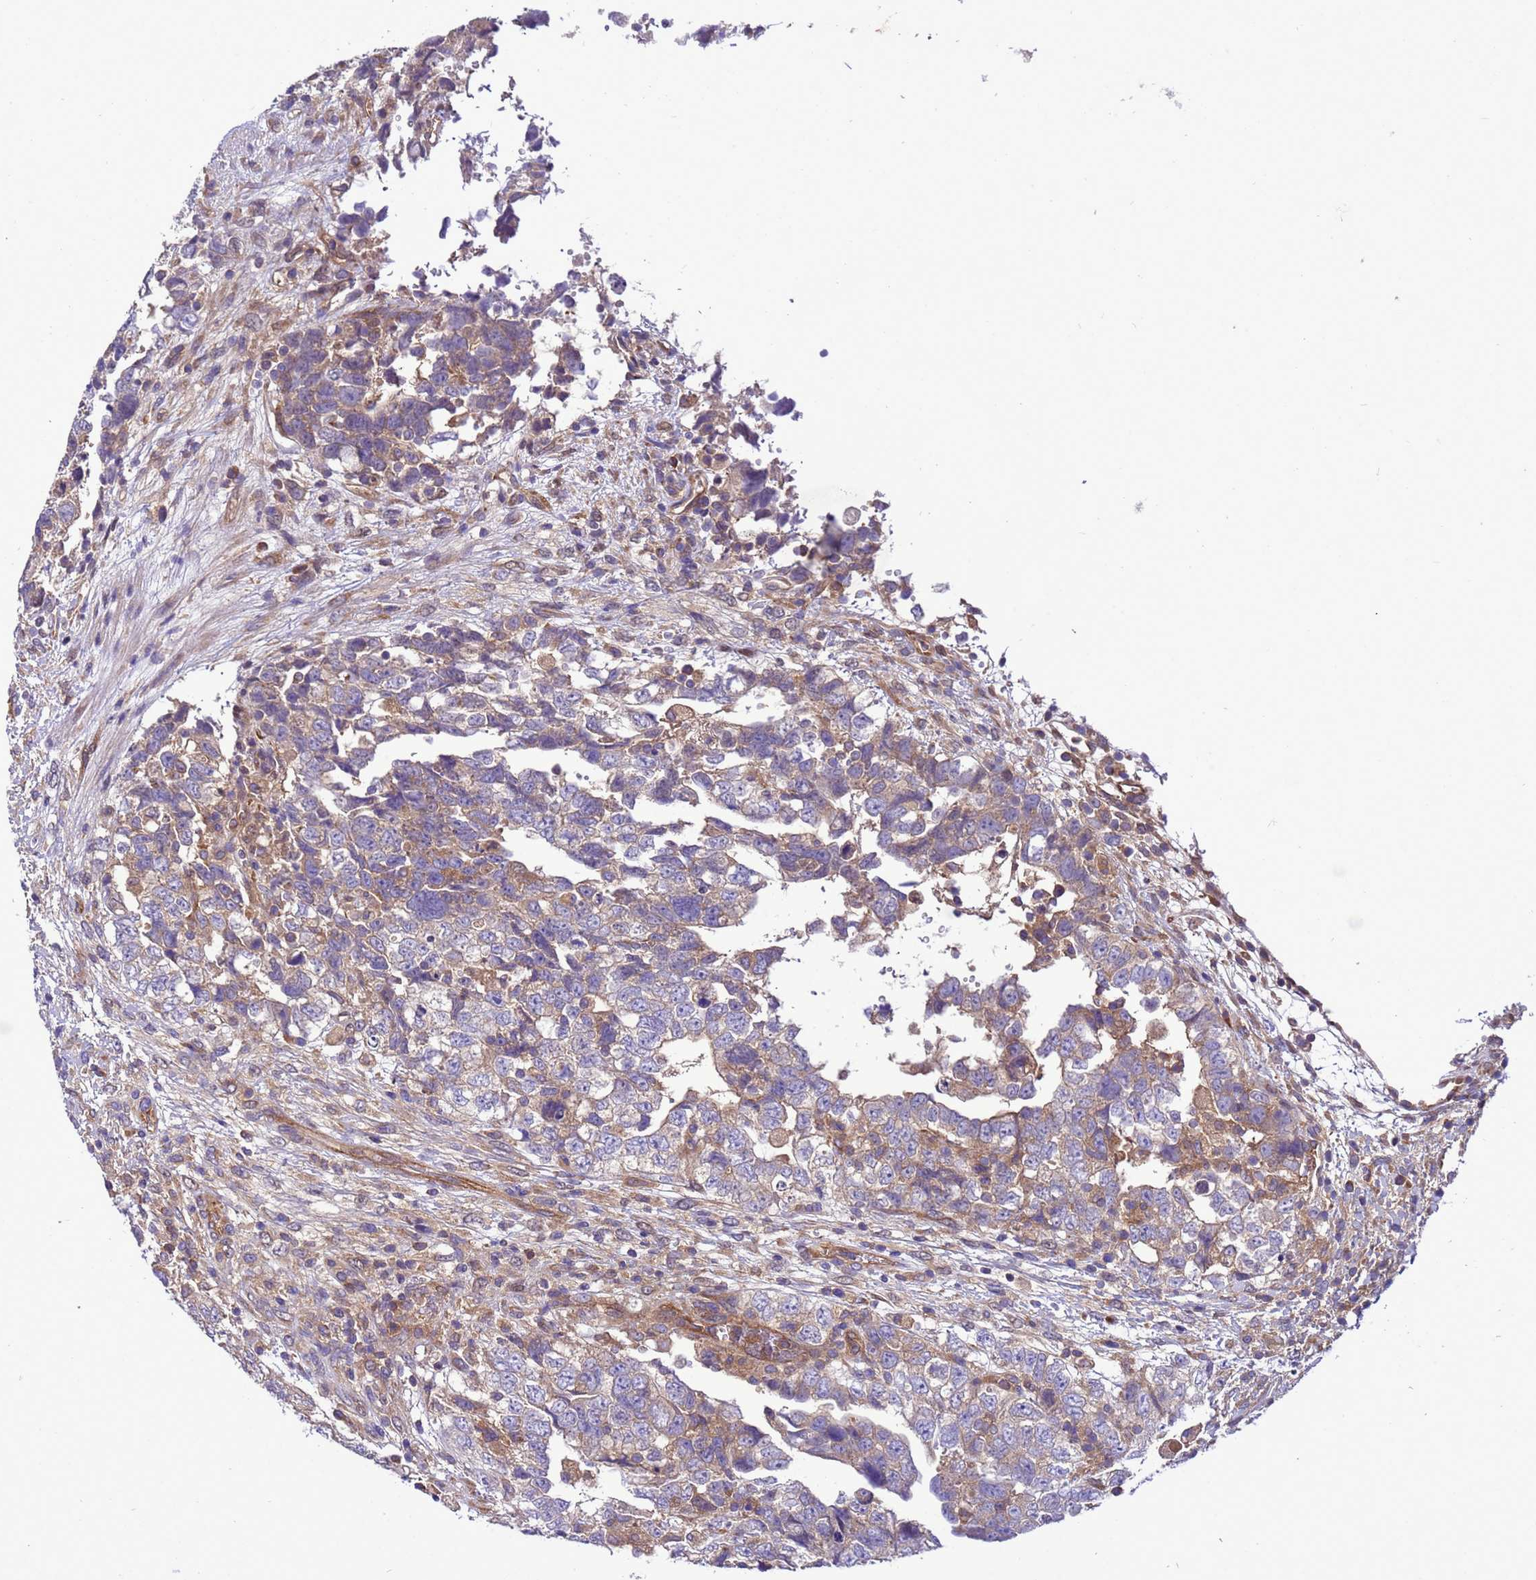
{"staining": {"intensity": "weak", "quantity": "<25%", "location": "cytoplasmic/membranous"}, "tissue": "testis cancer", "cell_type": "Tumor cells", "image_type": "cancer", "snomed": [{"axis": "morphology", "description": "Carcinoma, Embryonal, NOS"}, {"axis": "topography", "description": "Testis"}], "caption": "A high-resolution micrograph shows immunohistochemistry (IHC) staining of testis cancer (embryonal carcinoma), which exhibits no significant expression in tumor cells. Brightfield microscopy of IHC stained with DAB (brown) and hematoxylin (blue), captured at high magnification.", "gene": "RABEP2", "patient": {"sex": "male", "age": 37}}